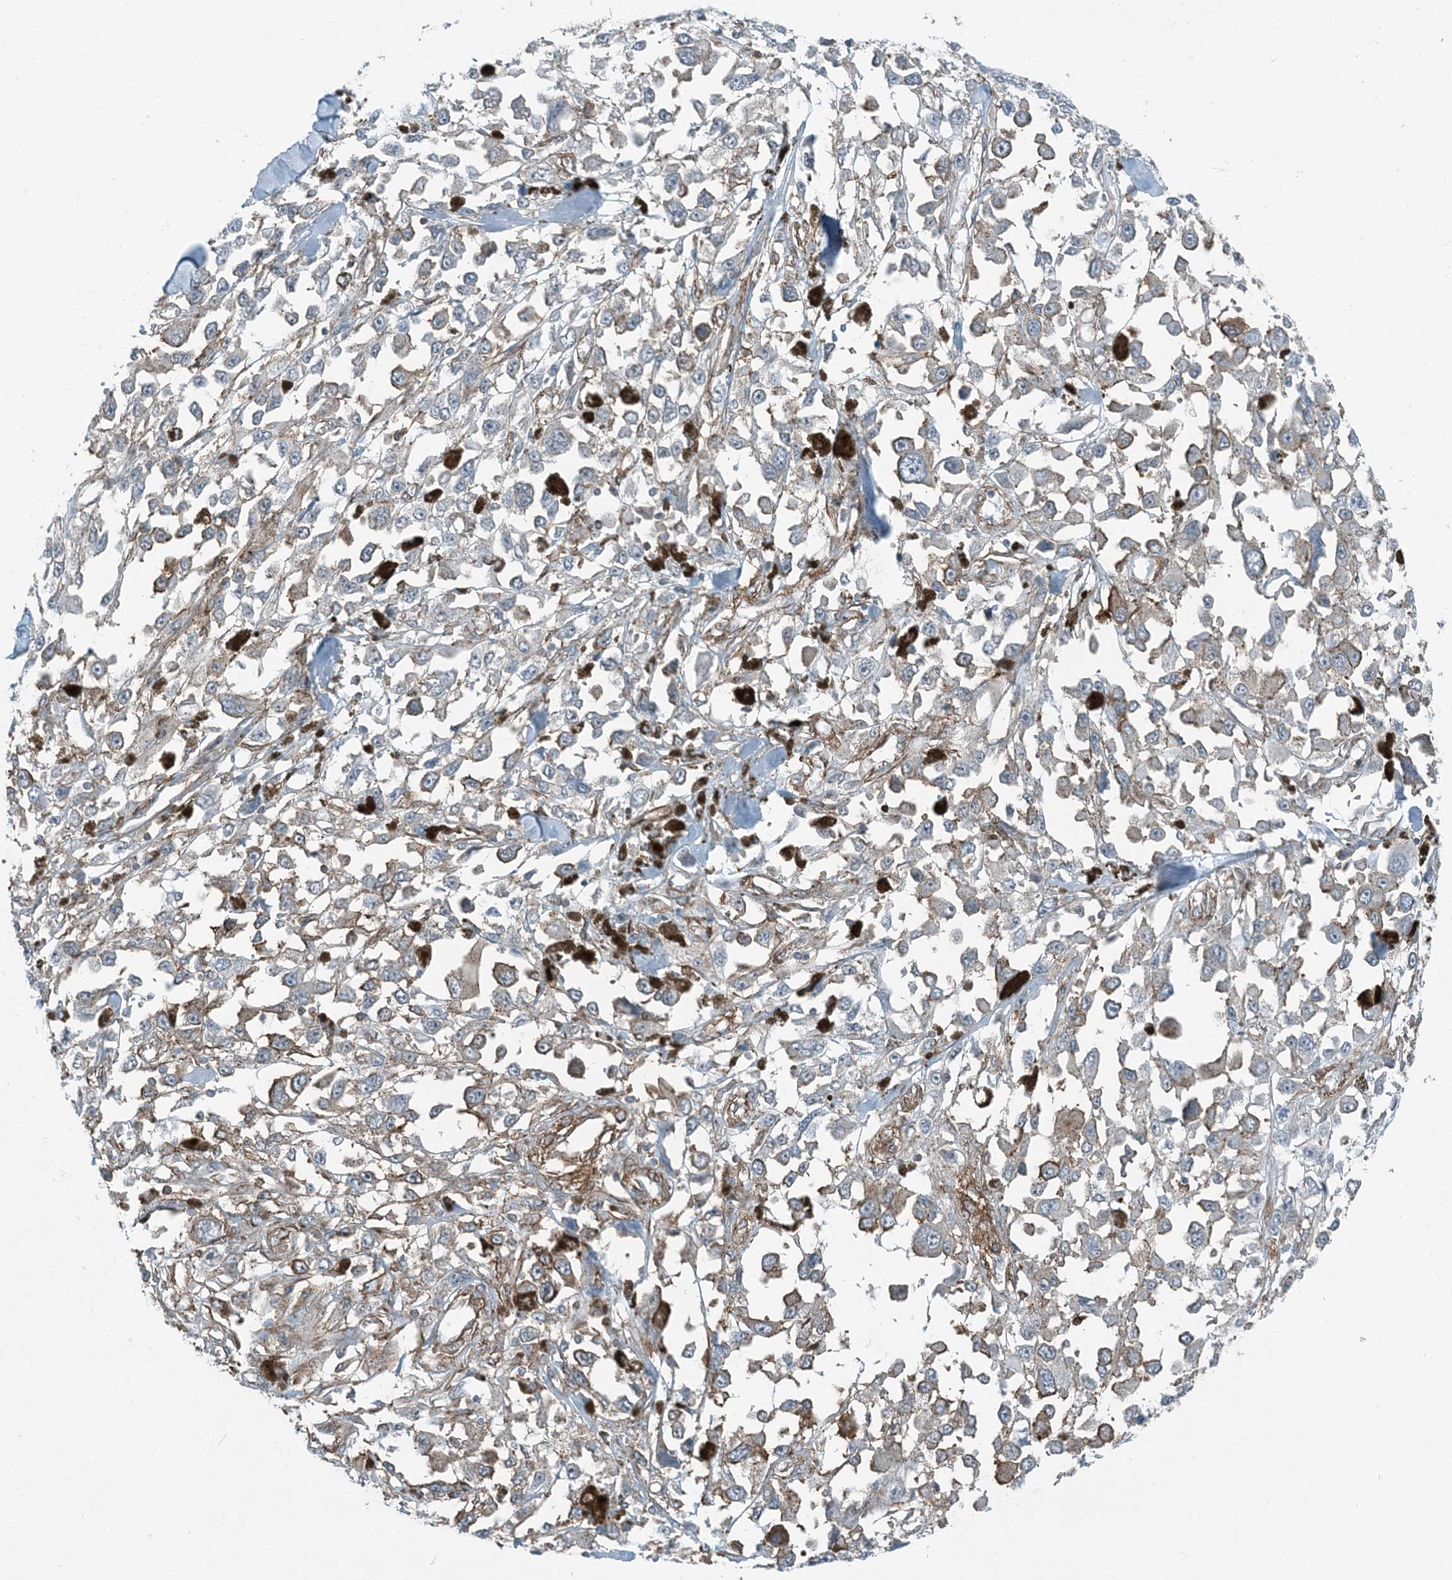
{"staining": {"intensity": "moderate", "quantity": "<25%", "location": "cytoplasmic/membranous"}, "tissue": "melanoma", "cell_type": "Tumor cells", "image_type": "cancer", "snomed": [{"axis": "morphology", "description": "Malignant melanoma, Metastatic site"}, {"axis": "topography", "description": "Lymph node"}], "caption": "Brown immunohistochemical staining in human malignant melanoma (metastatic site) shows moderate cytoplasmic/membranous positivity in approximately <25% of tumor cells. The staining was performed using DAB (3,3'-diaminobenzidine), with brown indicating positive protein expression. Nuclei are stained blue with hematoxylin.", "gene": "APOBEC3C", "patient": {"sex": "male", "age": 59}}